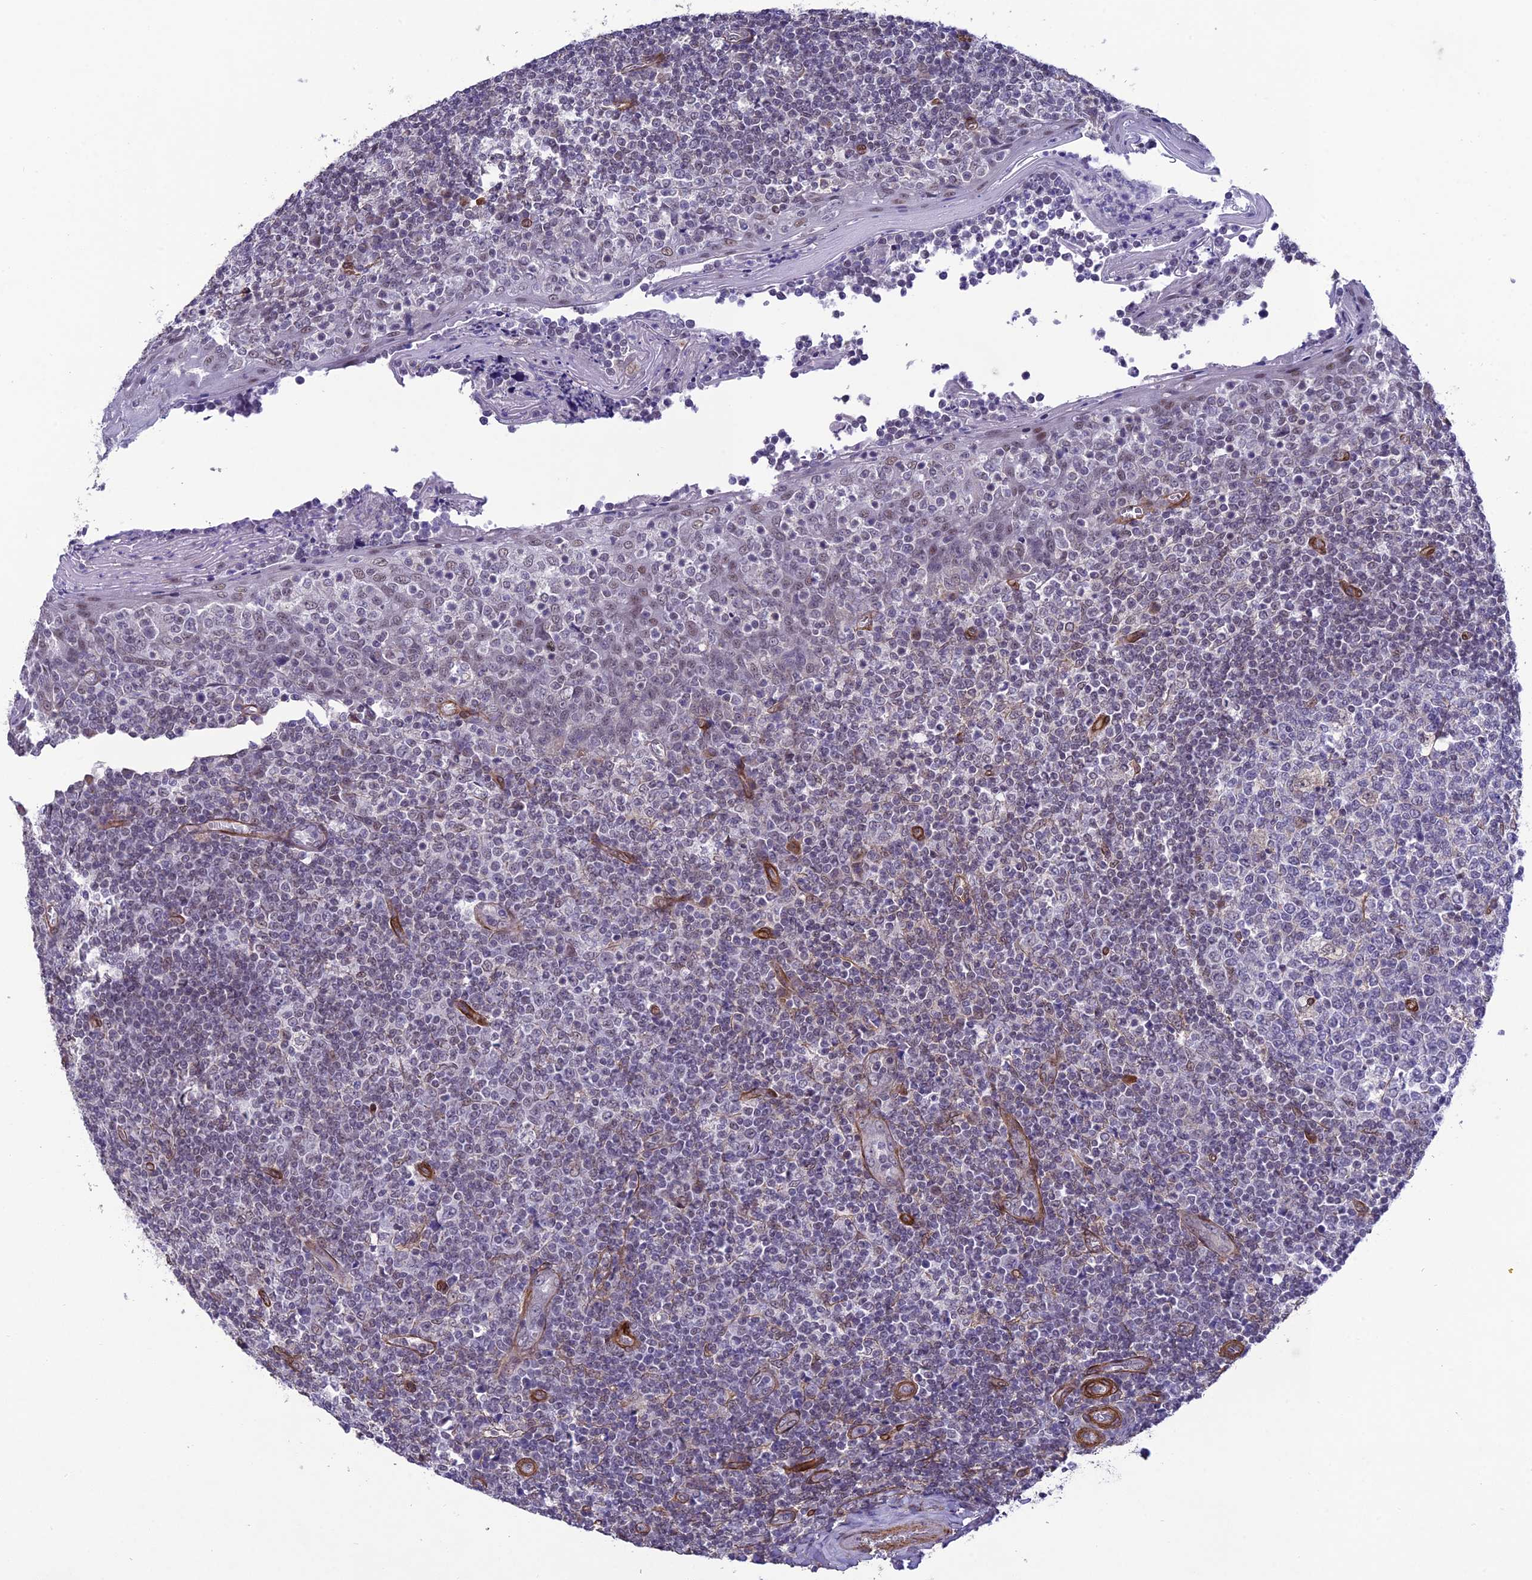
{"staining": {"intensity": "weak", "quantity": "<25%", "location": "nuclear"}, "tissue": "tonsil", "cell_type": "Germinal center cells", "image_type": "normal", "snomed": [{"axis": "morphology", "description": "Normal tissue, NOS"}, {"axis": "topography", "description": "Tonsil"}], "caption": "A photomicrograph of human tonsil is negative for staining in germinal center cells. Brightfield microscopy of immunohistochemistry stained with DAB (3,3'-diaminobenzidine) (brown) and hematoxylin (blue), captured at high magnification.", "gene": "TNS1", "patient": {"sex": "female", "age": 19}}